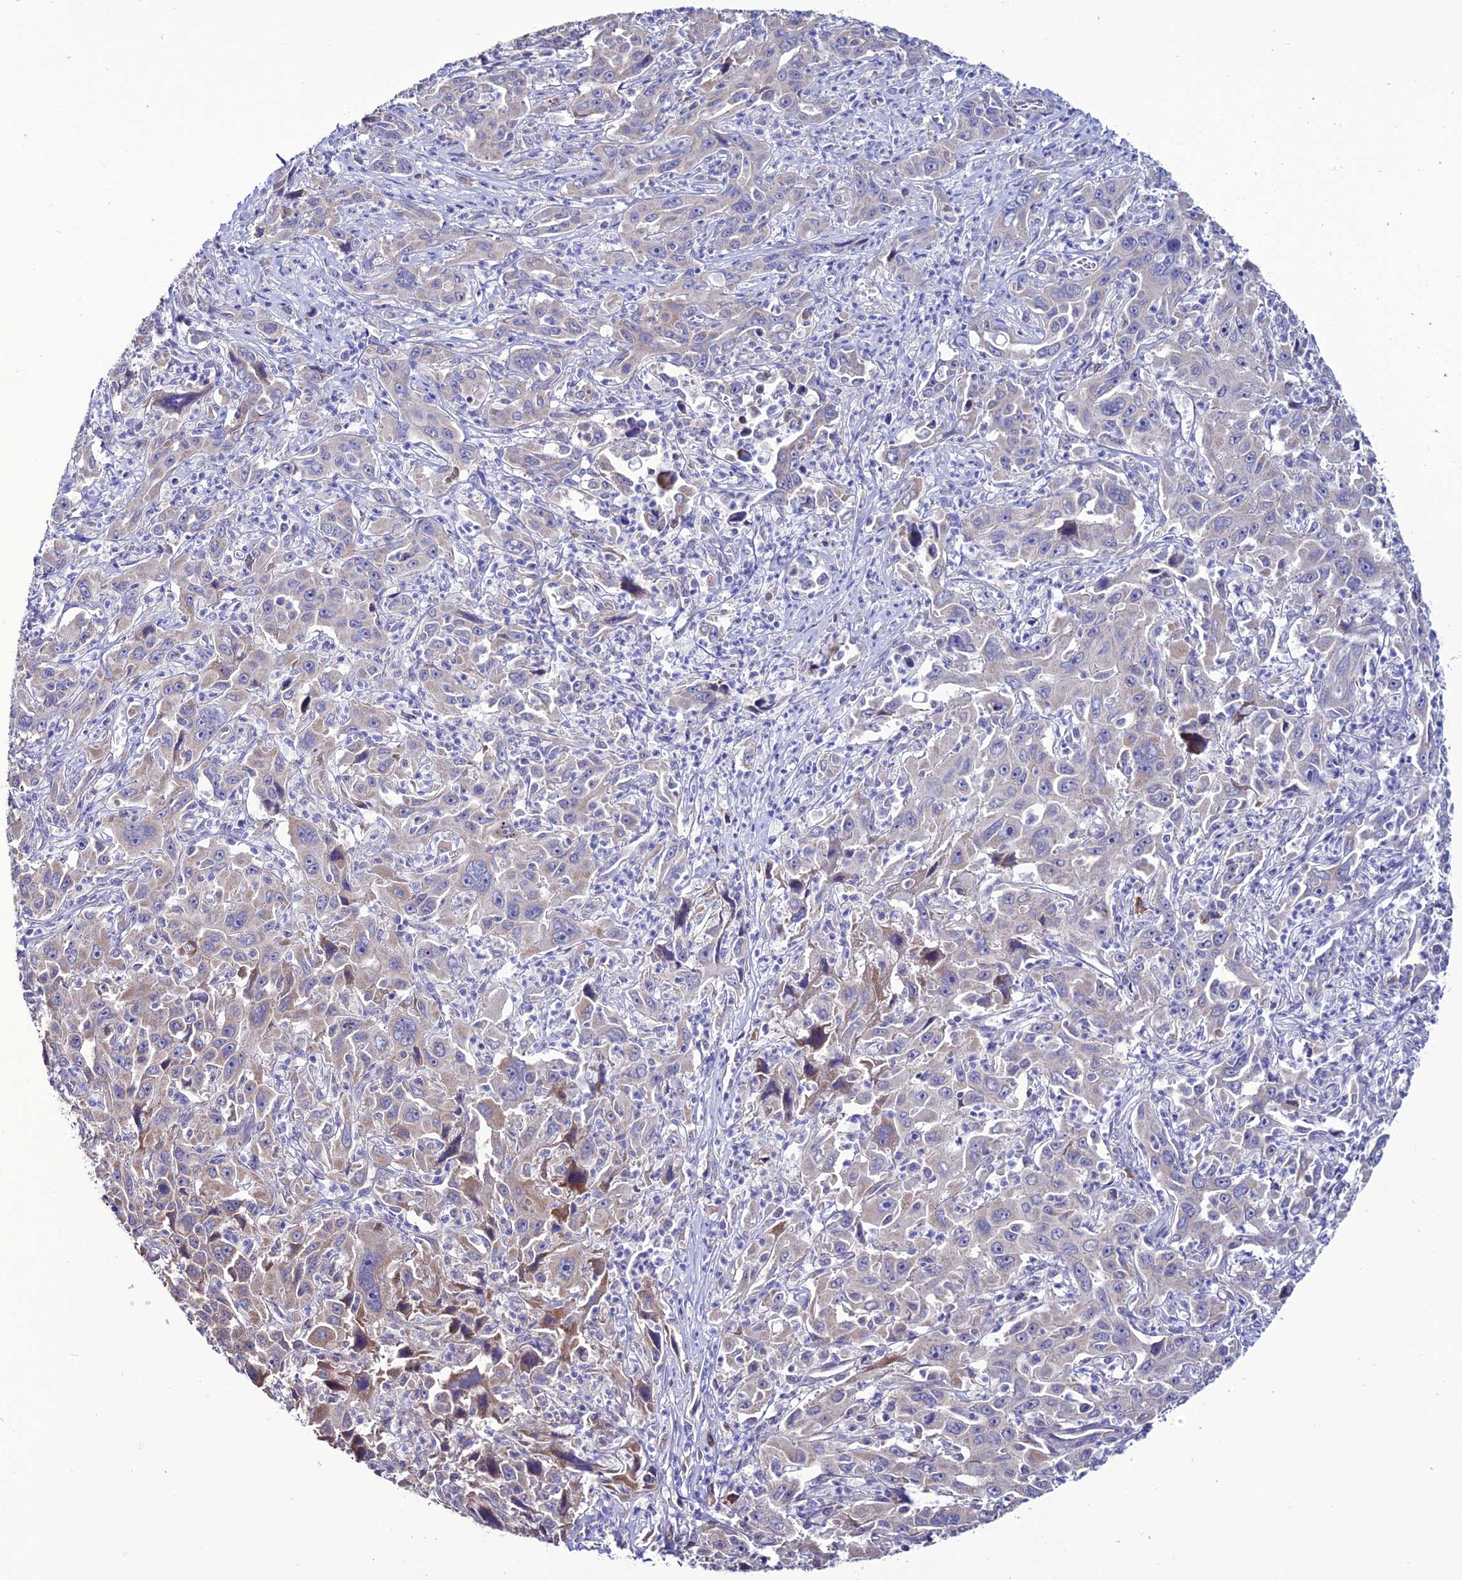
{"staining": {"intensity": "weak", "quantity": "<25%", "location": "cytoplasmic/membranous"}, "tissue": "liver cancer", "cell_type": "Tumor cells", "image_type": "cancer", "snomed": [{"axis": "morphology", "description": "Carcinoma, Hepatocellular, NOS"}, {"axis": "topography", "description": "Liver"}], "caption": "A micrograph of liver cancer (hepatocellular carcinoma) stained for a protein shows no brown staining in tumor cells.", "gene": "HOGA1", "patient": {"sex": "male", "age": 63}}